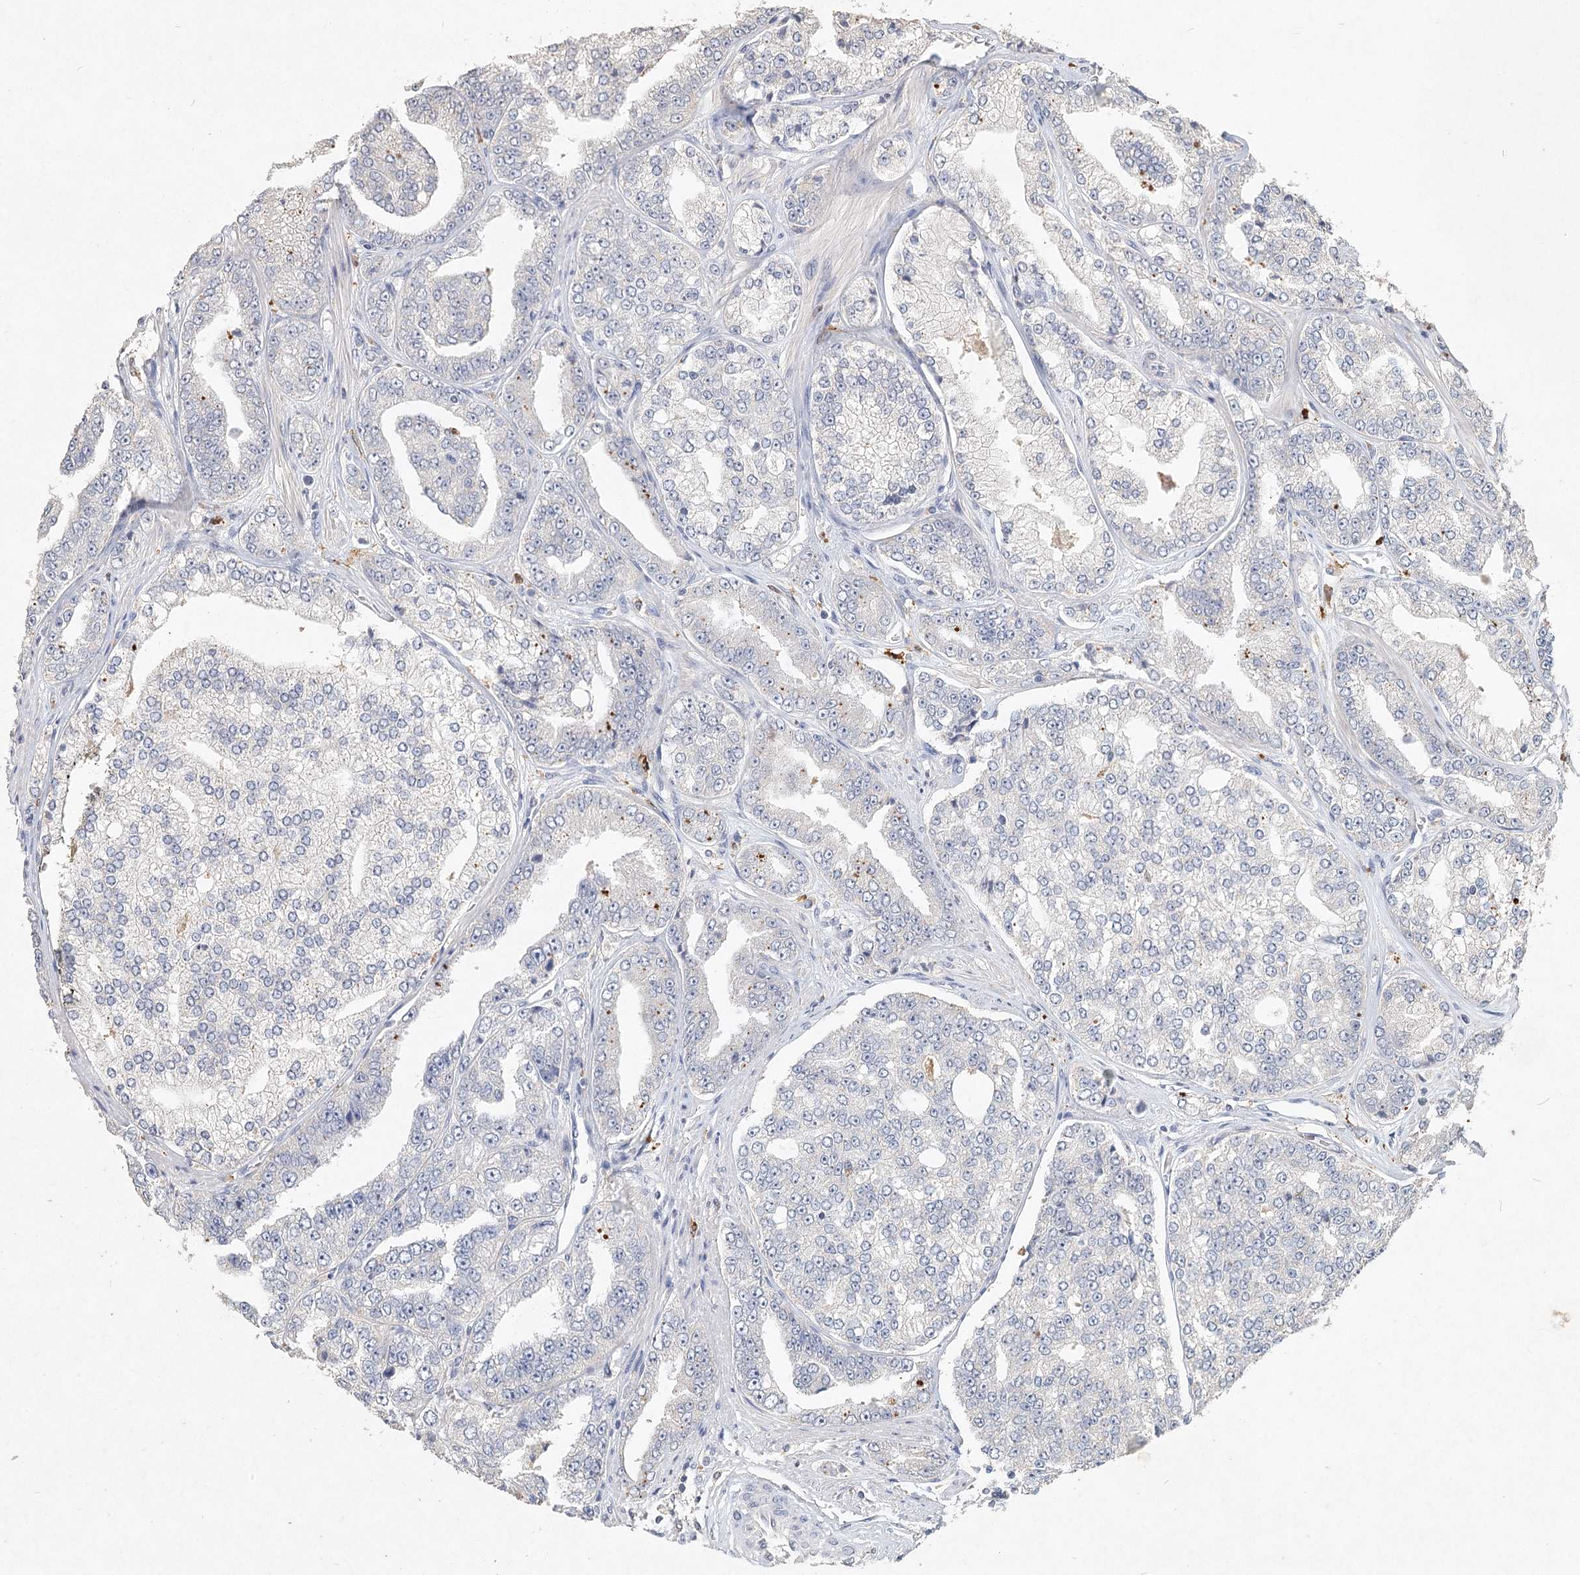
{"staining": {"intensity": "negative", "quantity": "none", "location": "none"}, "tissue": "prostate cancer", "cell_type": "Tumor cells", "image_type": "cancer", "snomed": [{"axis": "morphology", "description": "Adenocarcinoma, High grade"}, {"axis": "topography", "description": "Prostate"}], "caption": "Immunohistochemical staining of prostate cancer exhibits no significant positivity in tumor cells.", "gene": "ARSI", "patient": {"sex": "male", "age": 71}}